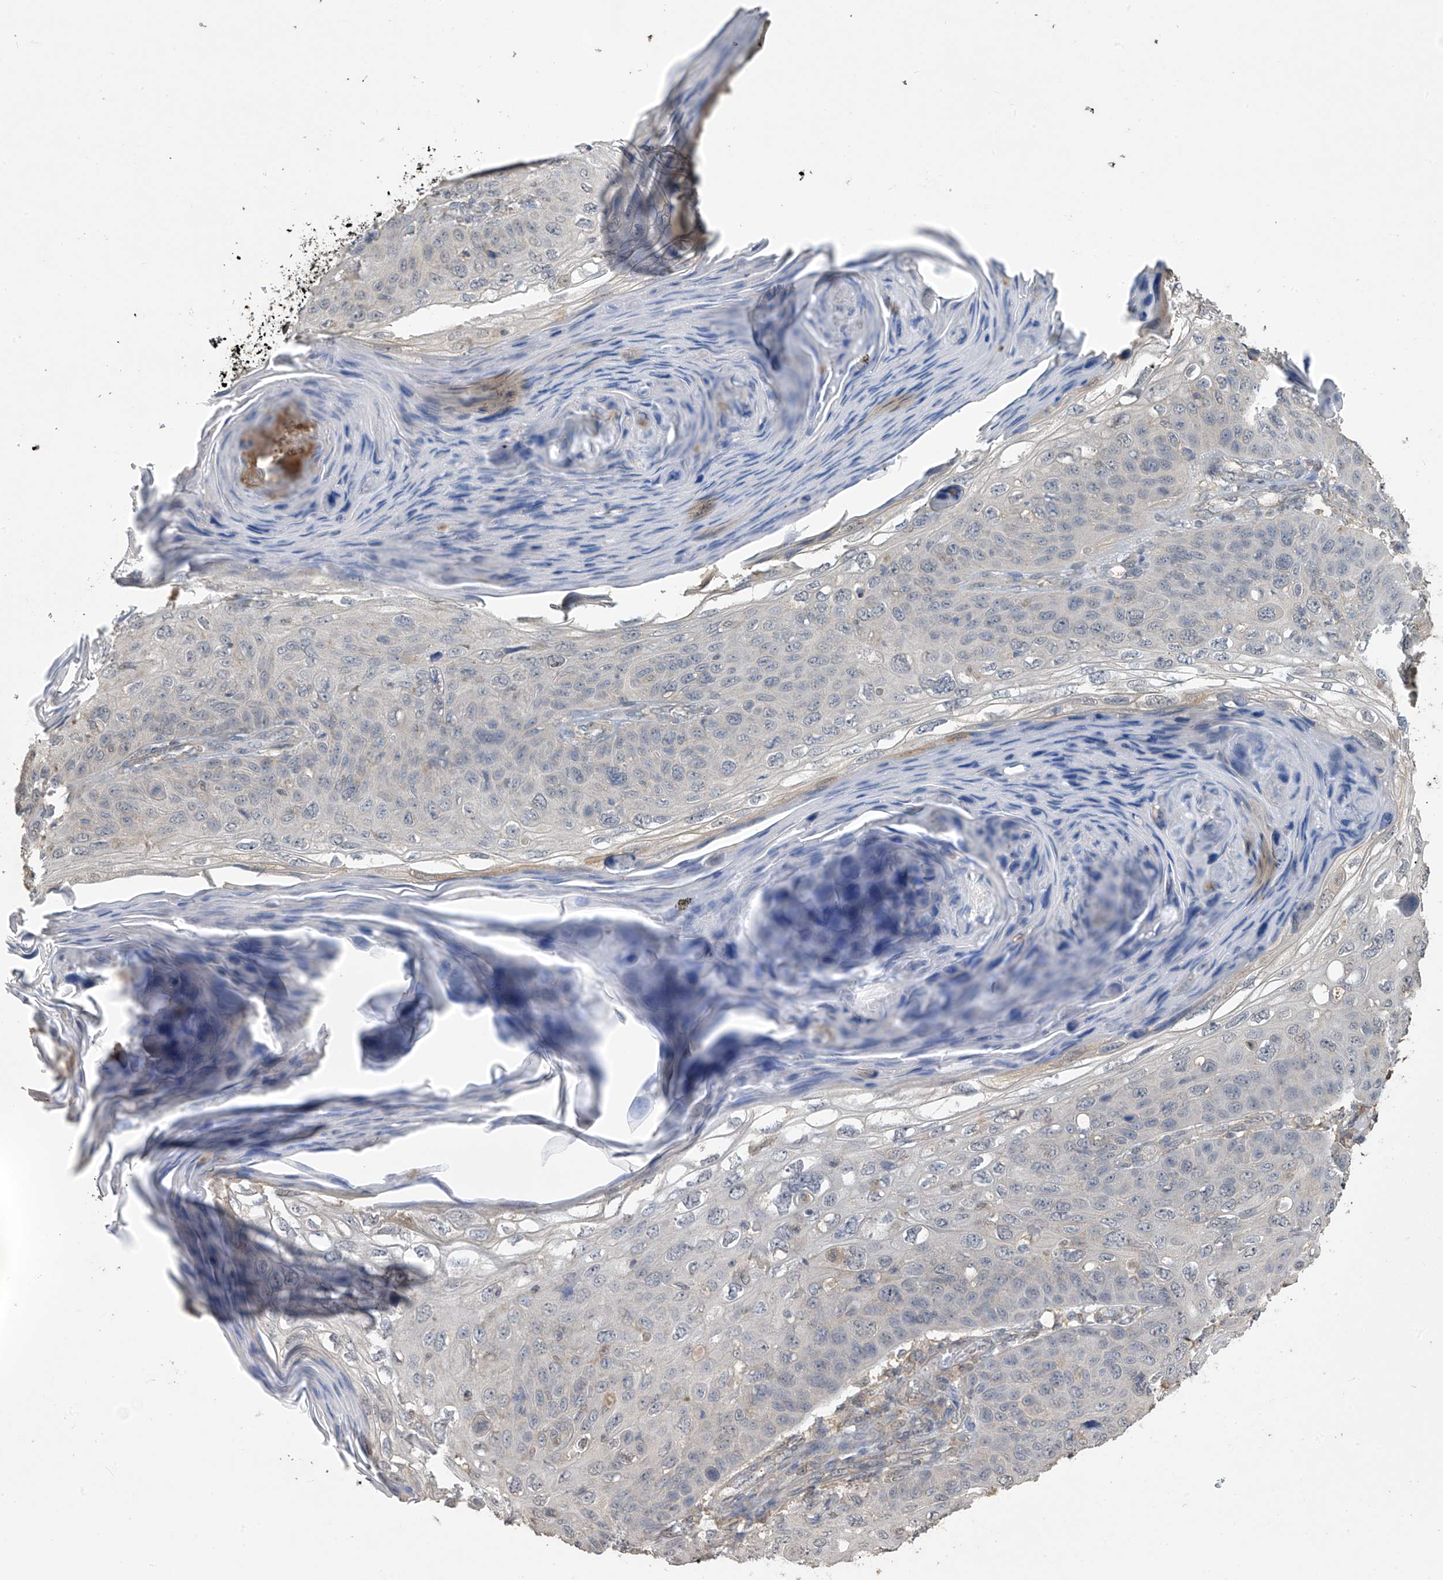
{"staining": {"intensity": "negative", "quantity": "none", "location": "none"}, "tissue": "skin cancer", "cell_type": "Tumor cells", "image_type": "cancer", "snomed": [{"axis": "morphology", "description": "Squamous cell carcinoma, NOS"}, {"axis": "topography", "description": "Skin"}], "caption": "High power microscopy micrograph of an immunohistochemistry image of skin squamous cell carcinoma, revealing no significant staining in tumor cells.", "gene": "SLFN14", "patient": {"sex": "female", "age": 90}}